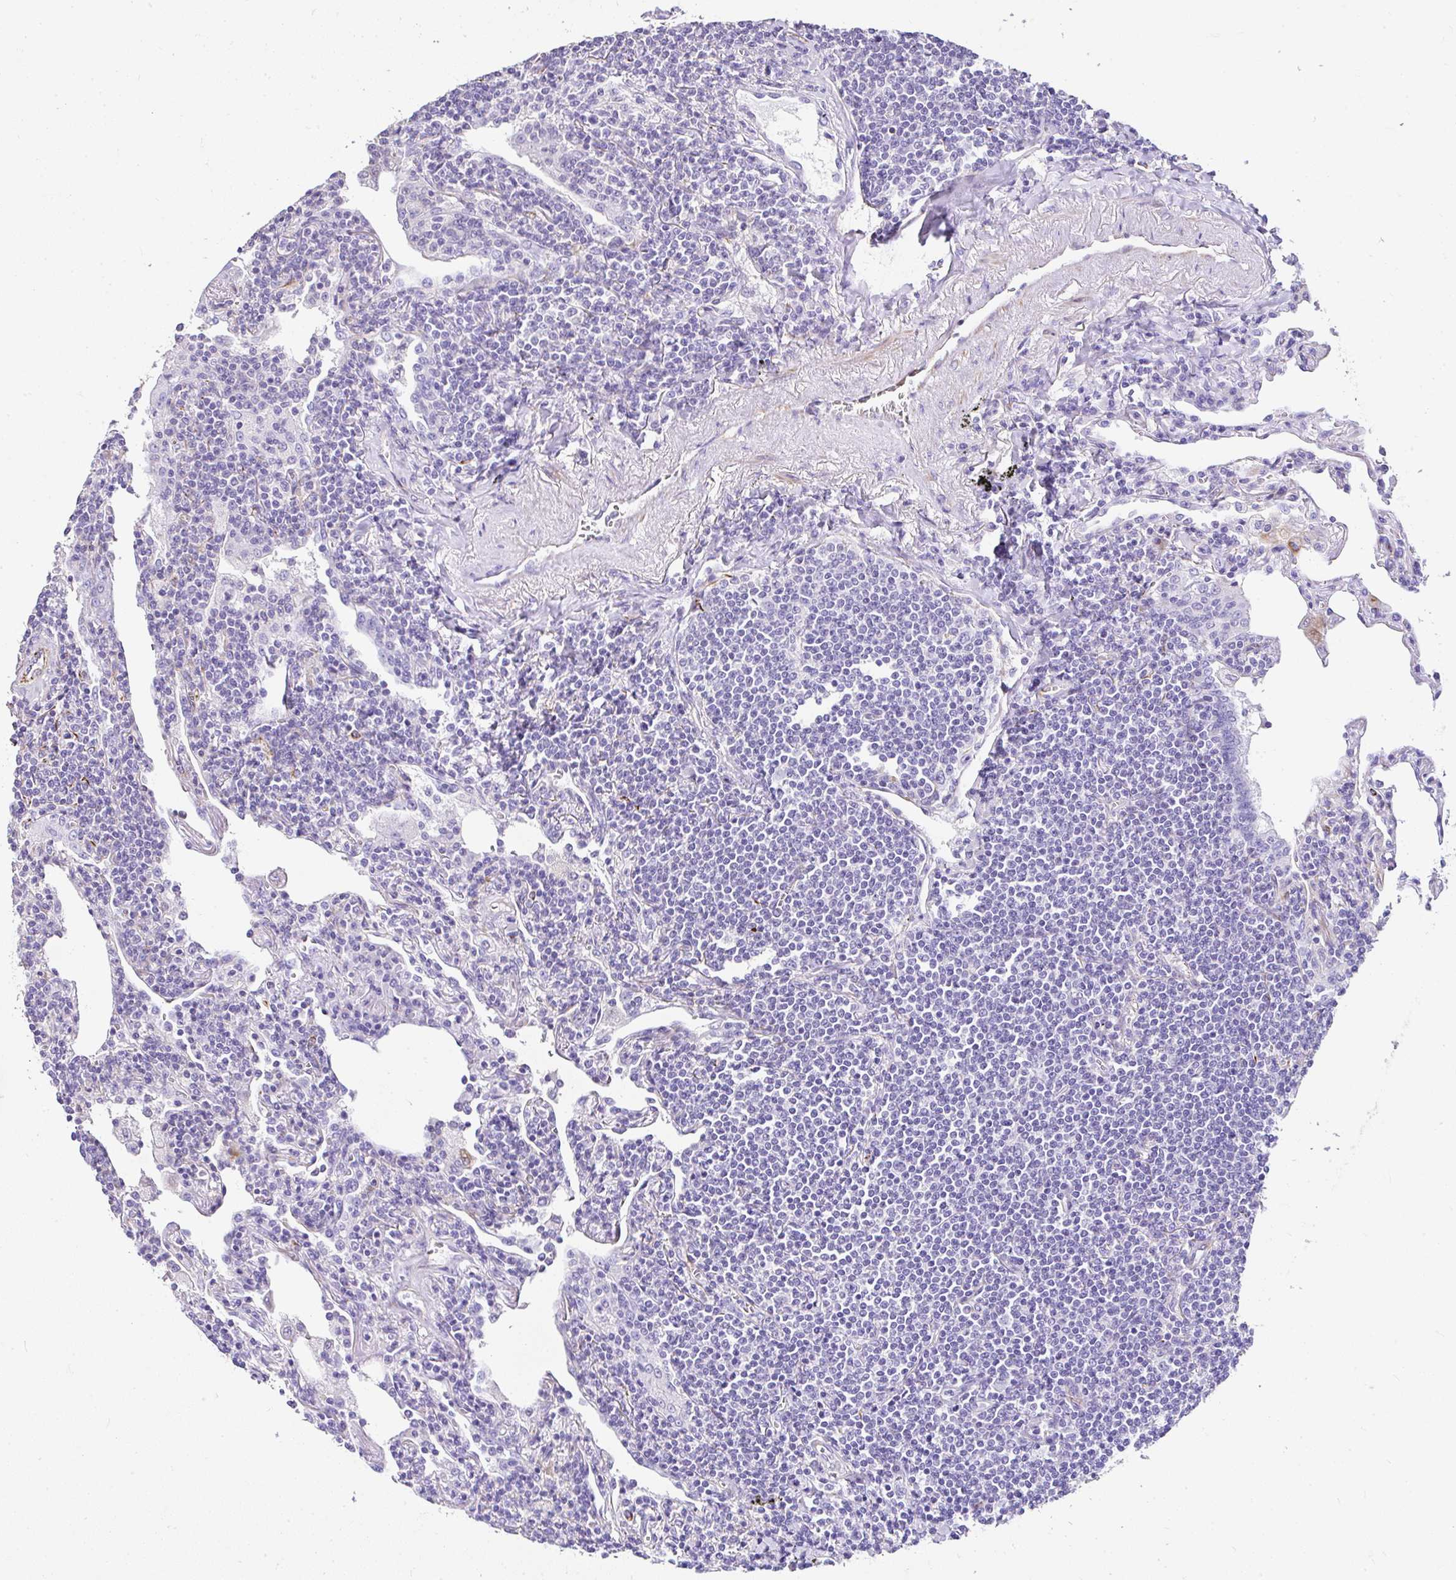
{"staining": {"intensity": "negative", "quantity": "none", "location": "none"}, "tissue": "lymphoma", "cell_type": "Tumor cells", "image_type": "cancer", "snomed": [{"axis": "morphology", "description": "Malignant lymphoma, non-Hodgkin's type, Low grade"}, {"axis": "topography", "description": "Lung"}], "caption": "Immunohistochemistry histopathology image of low-grade malignant lymphoma, non-Hodgkin's type stained for a protein (brown), which demonstrates no staining in tumor cells.", "gene": "DEPDC5", "patient": {"sex": "female", "age": 71}}